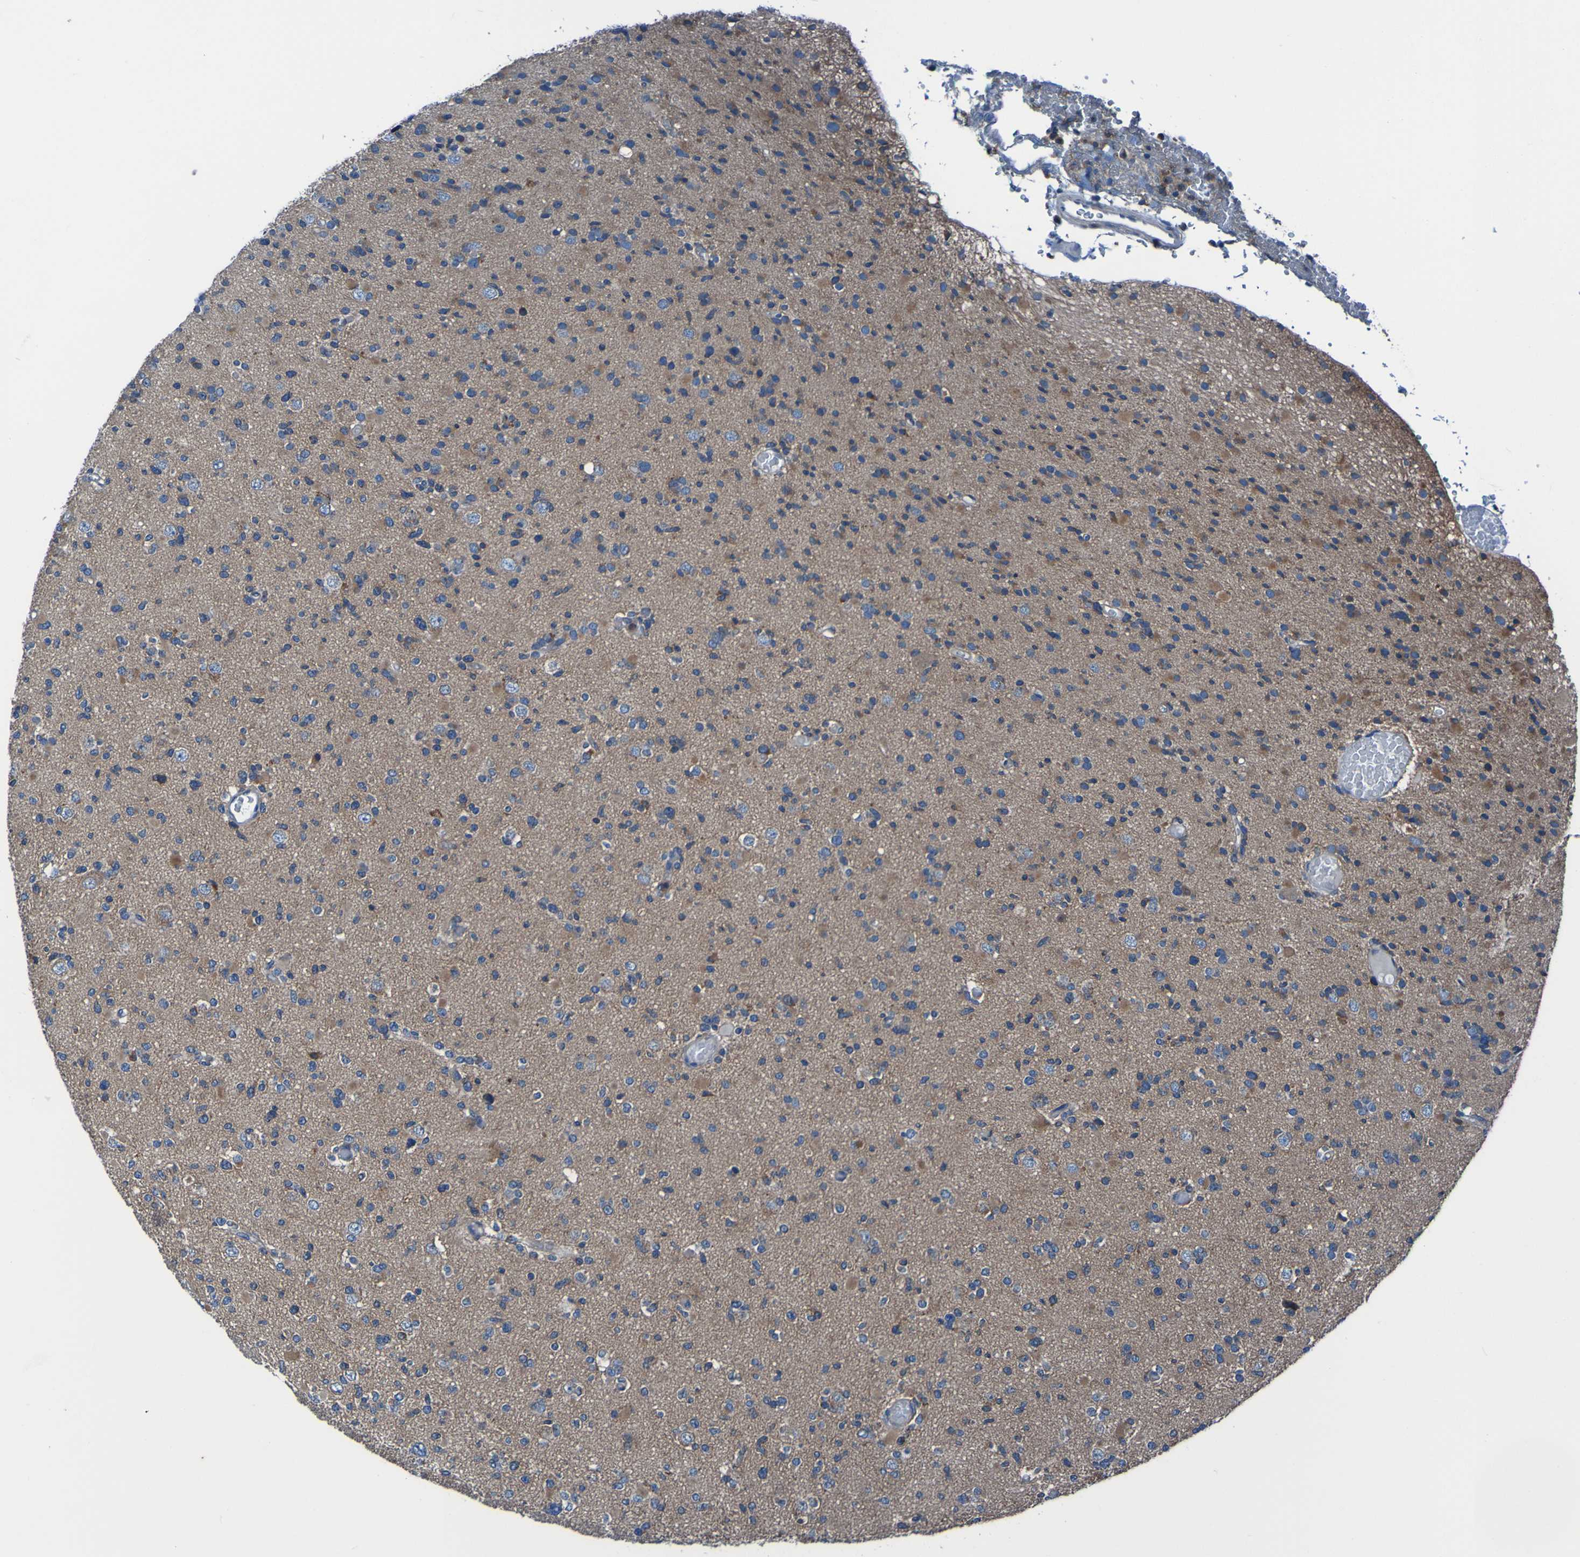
{"staining": {"intensity": "moderate", "quantity": ">75%", "location": "cytoplasmic/membranous"}, "tissue": "glioma", "cell_type": "Tumor cells", "image_type": "cancer", "snomed": [{"axis": "morphology", "description": "Glioma, malignant, Low grade"}, {"axis": "topography", "description": "Brain"}], "caption": "Immunohistochemical staining of malignant low-grade glioma demonstrates moderate cytoplasmic/membranous protein staining in about >75% of tumor cells.", "gene": "RAB5B", "patient": {"sex": "female", "age": 22}}